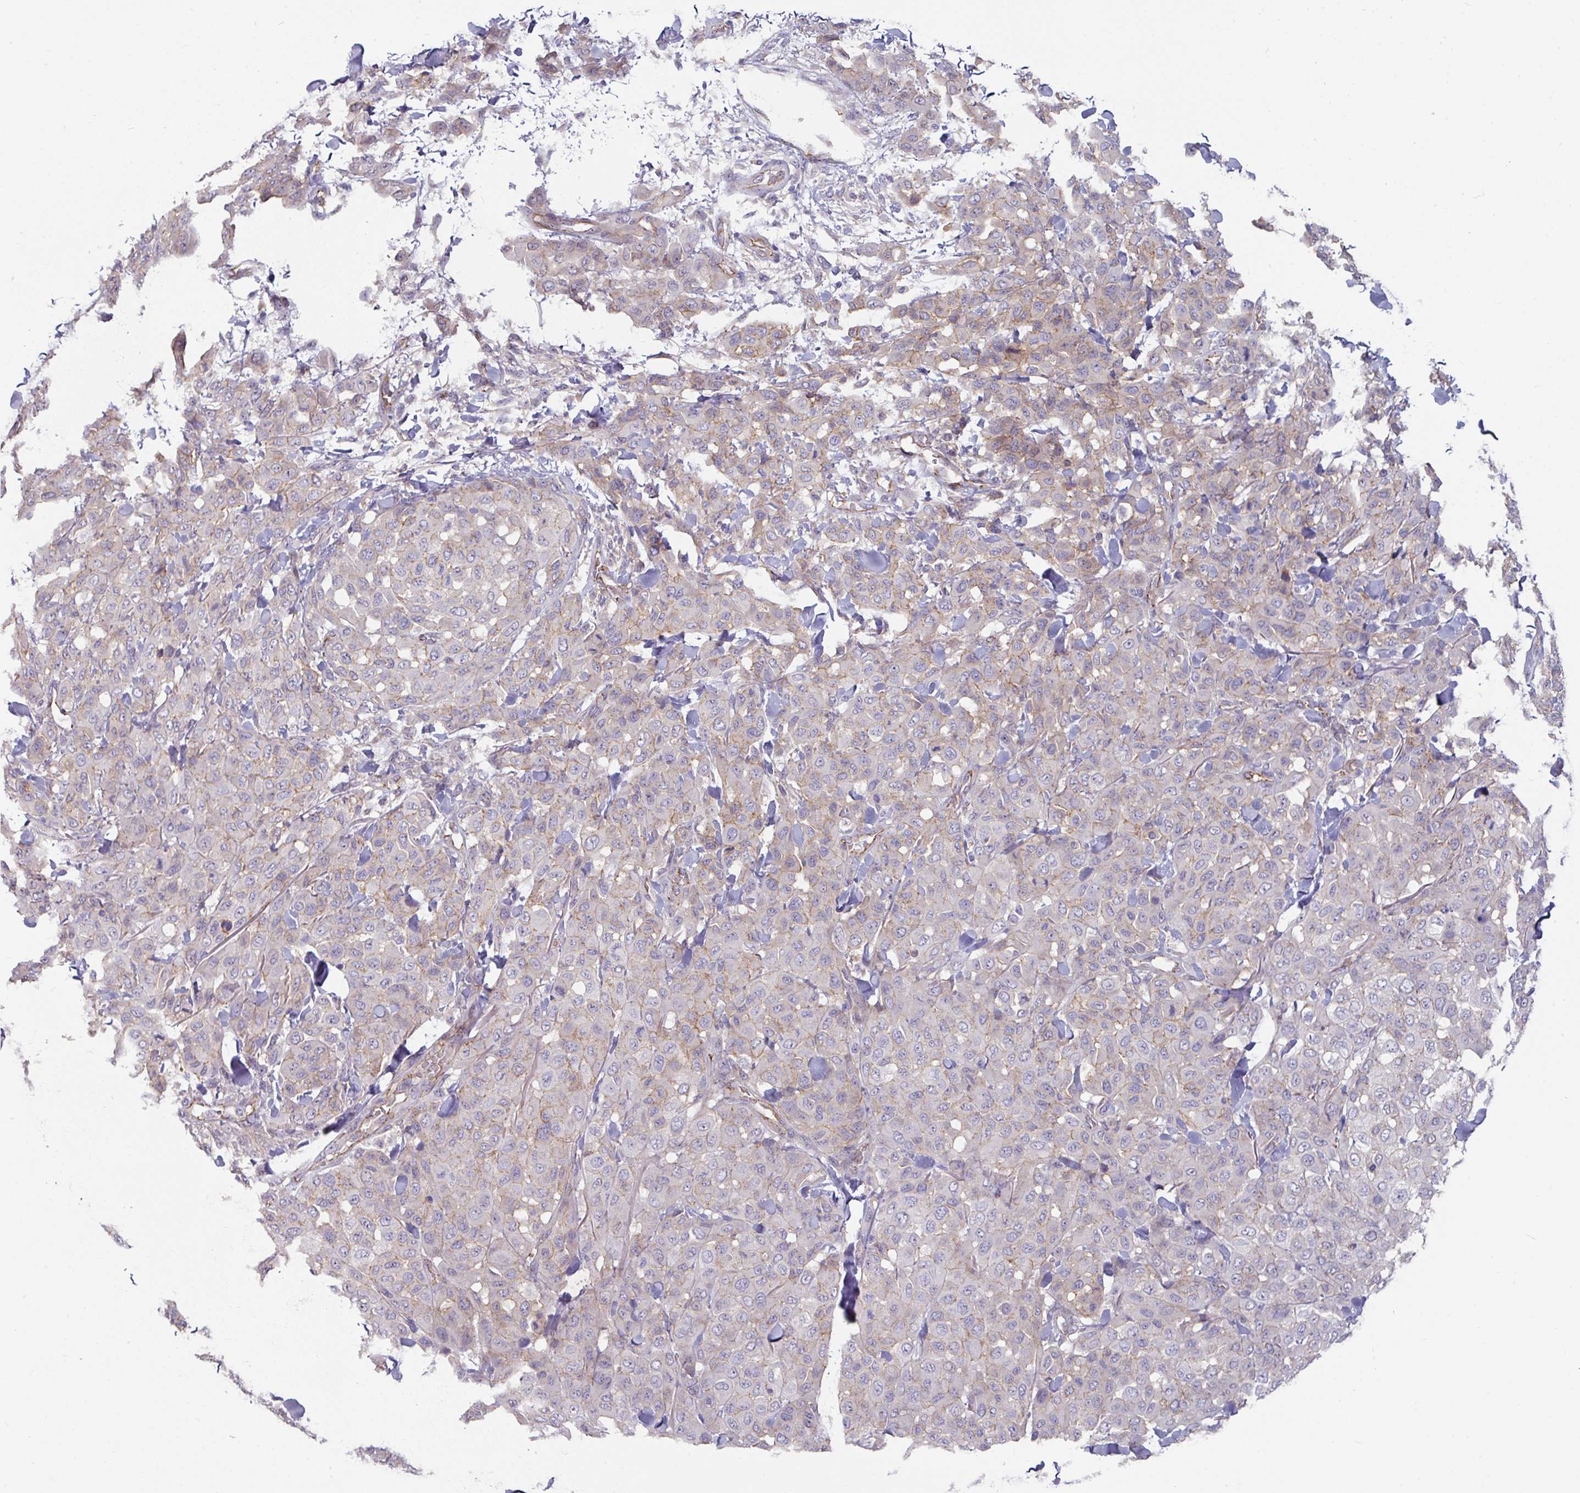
{"staining": {"intensity": "weak", "quantity": "<25%", "location": "cytoplasmic/membranous"}, "tissue": "melanoma", "cell_type": "Tumor cells", "image_type": "cancer", "snomed": [{"axis": "morphology", "description": "Malignant melanoma, Metastatic site"}, {"axis": "topography", "description": "Skin"}], "caption": "The image reveals no significant positivity in tumor cells of melanoma.", "gene": "JUP", "patient": {"sex": "female", "age": 81}}